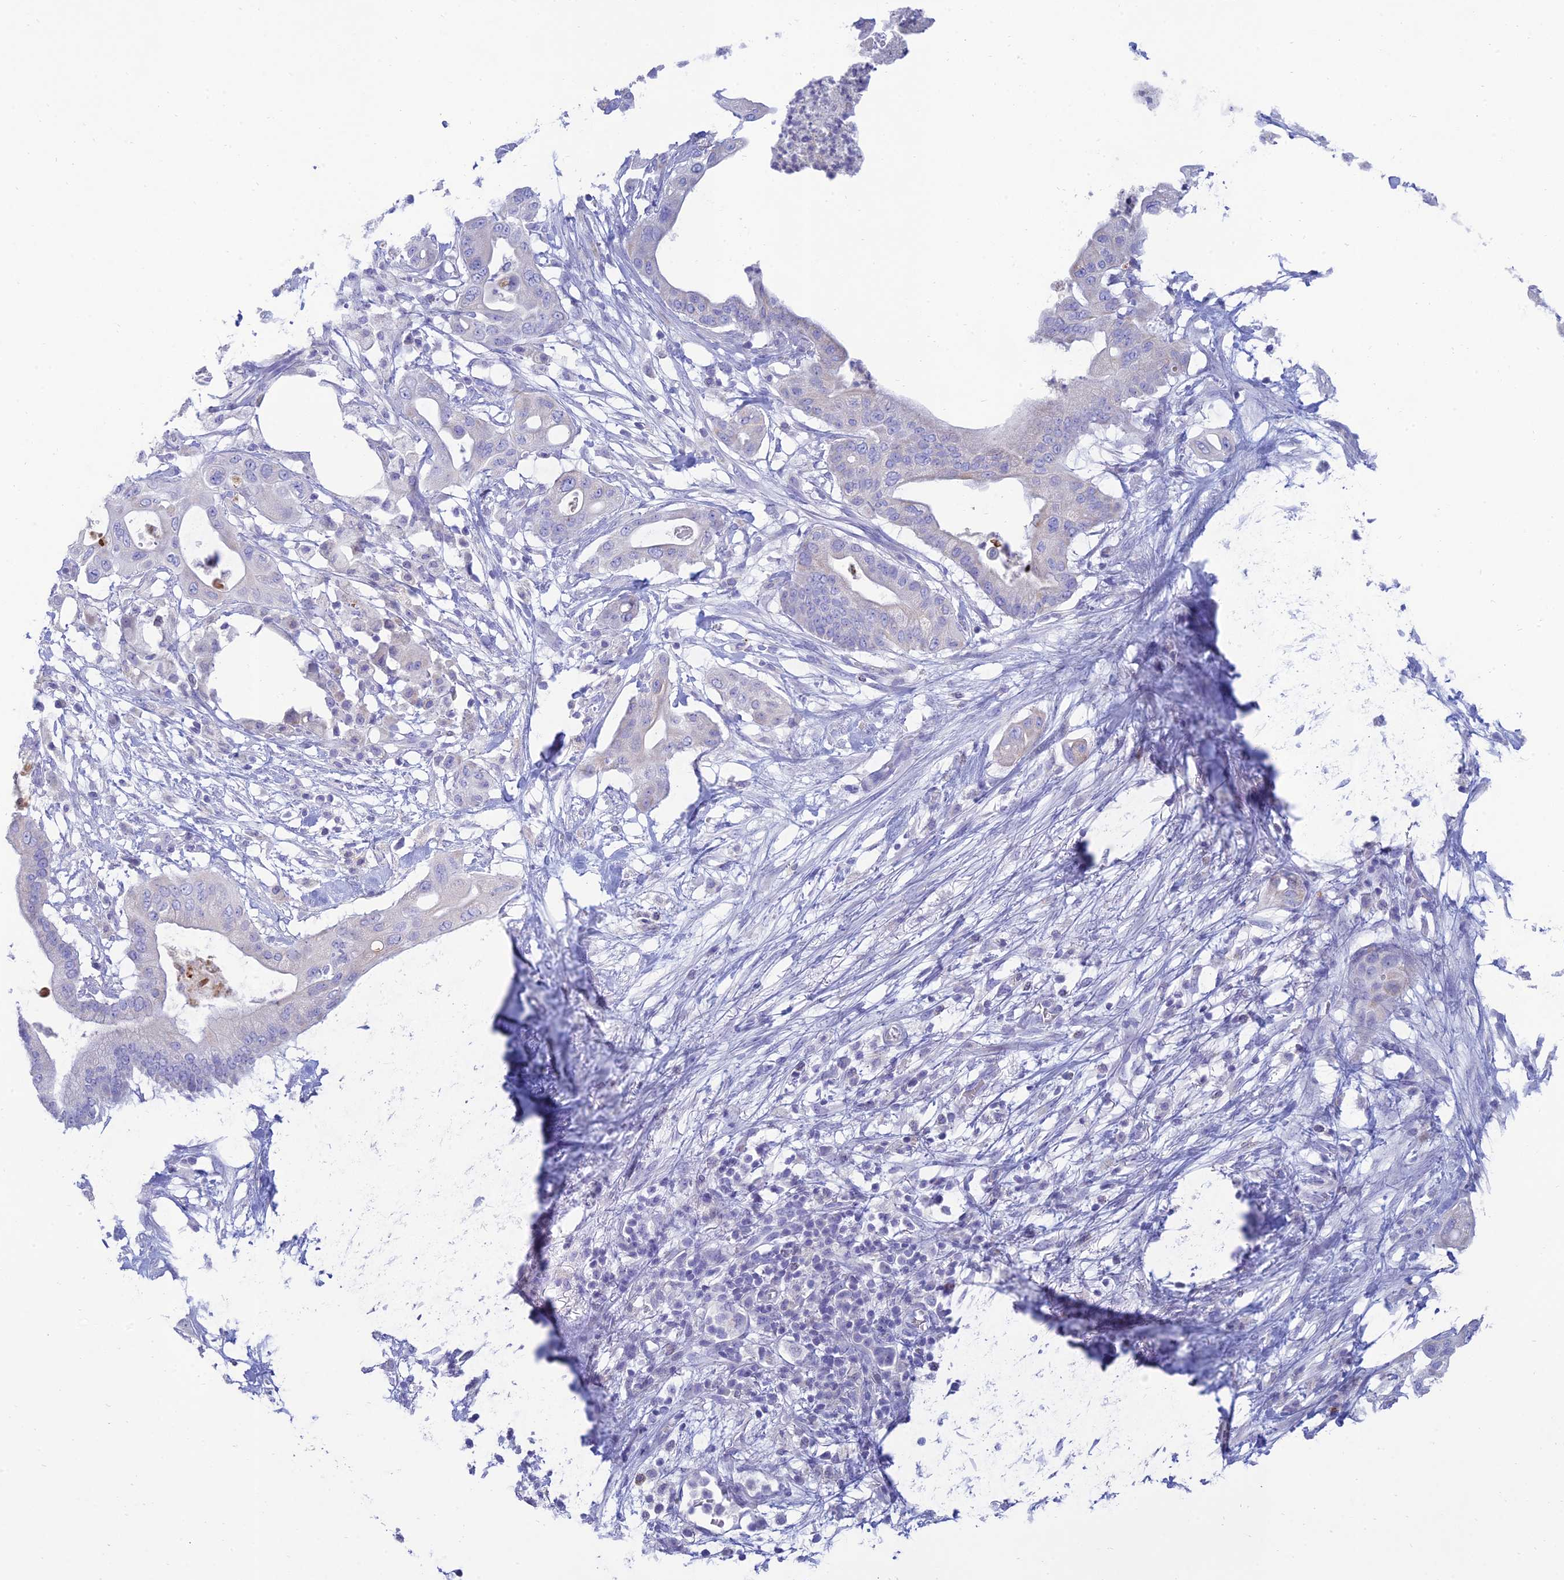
{"staining": {"intensity": "negative", "quantity": "none", "location": "none"}, "tissue": "pancreatic cancer", "cell_type": "Tumor cells", "image_type": "cancer", "snomed": [{"axis": "morphology", "description": "Adenocarcinoma, NOS"}, {"axis": "topography", "description": "Pancreas"}], "caption": "Tumor cells show no significant protein positivity in adenocarcinoma (pancreatic).", "gene": "MAL2", "patient": {"sex": "male", "age": 68}}